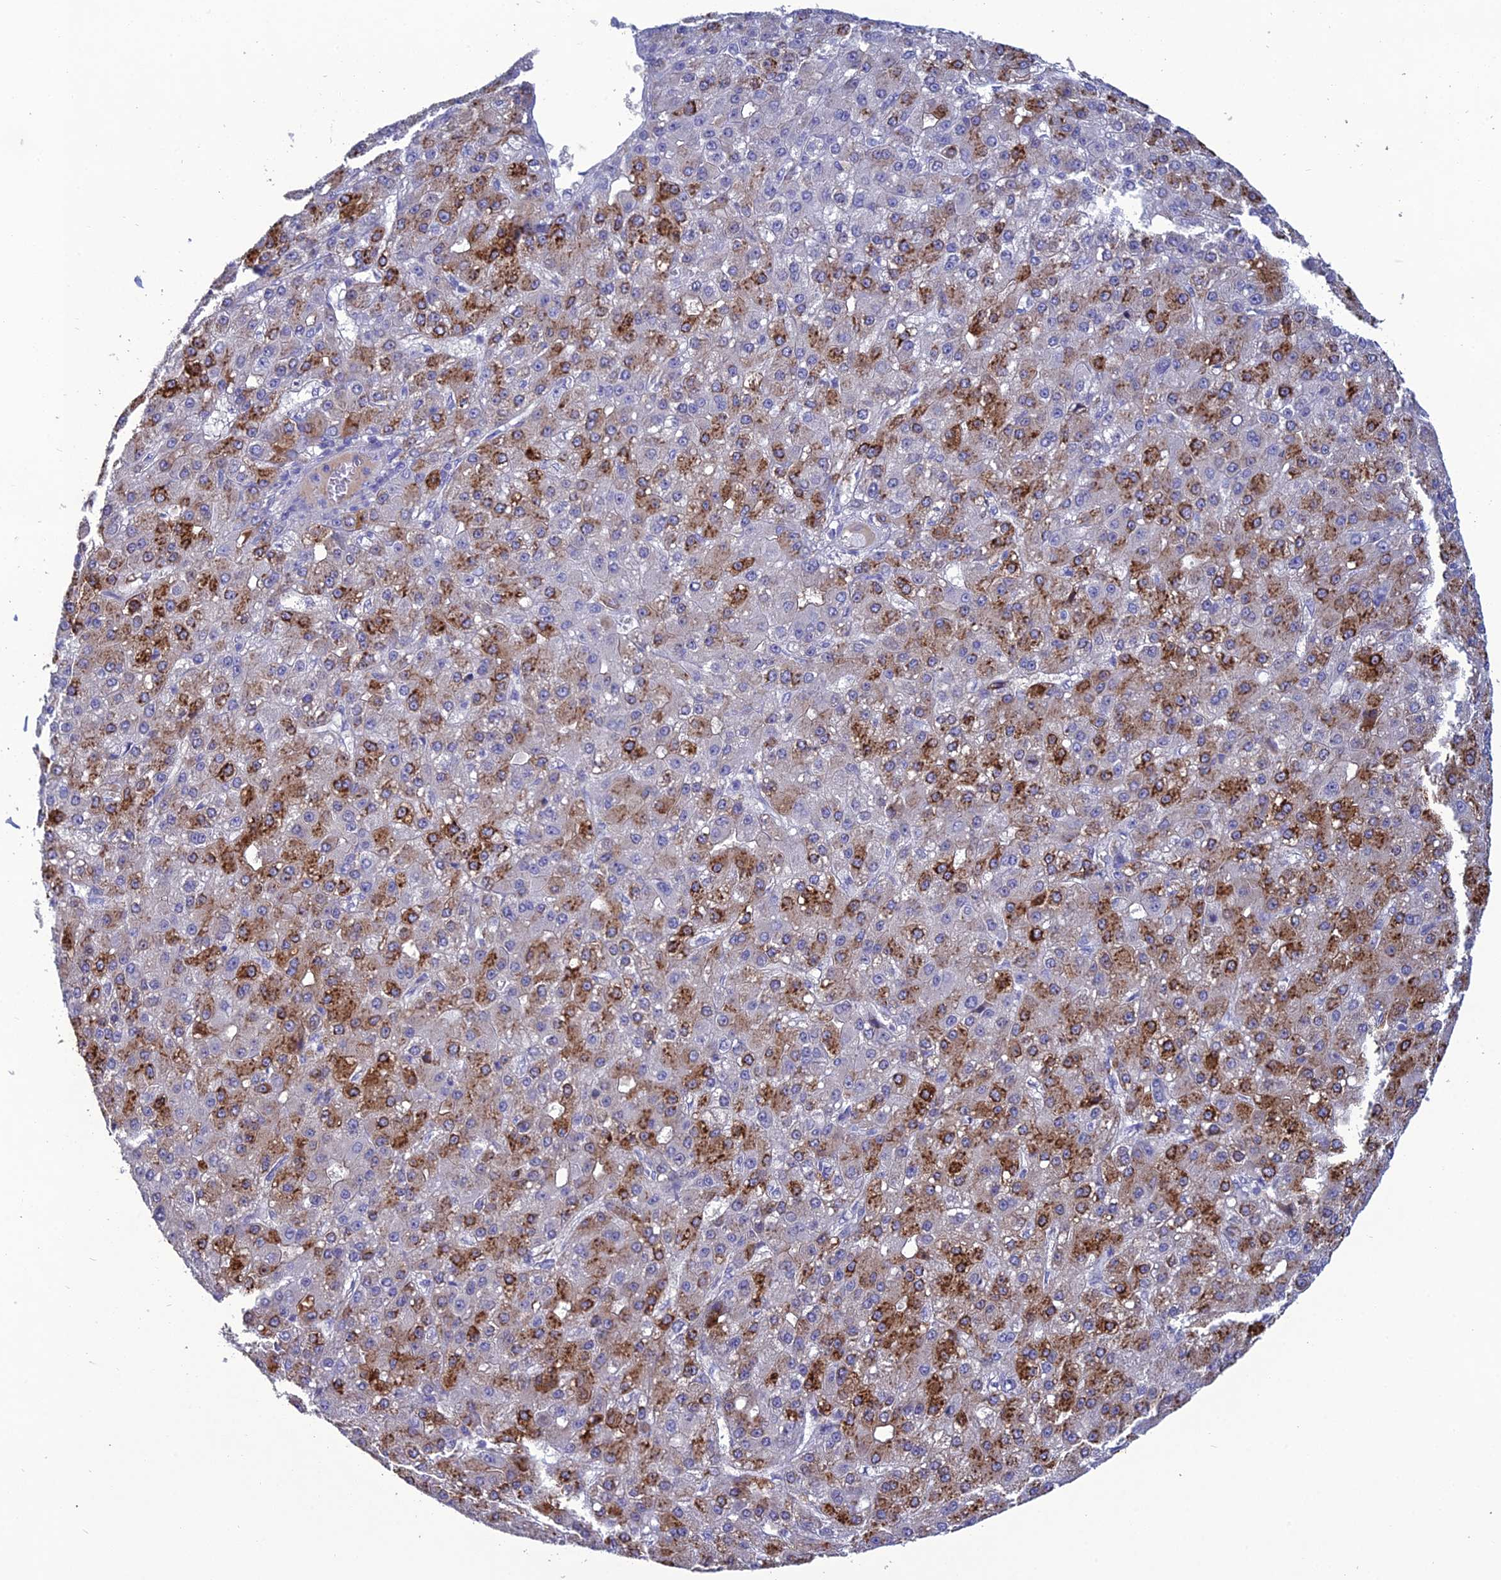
{"staining": {"intensity": "strong", "quantity": "25%-75%", "location": "cytoplasmic/membranous"}, "tissue": "liver cancer", "cell_type": "Tumor cells", "image_type": "cancer", "snomed": [{"axis": "morphology", "description": "Carcinoma, Hepatocellular, NOS"}, {"axis": "topography", "description": "Liver"}], "caption": "Hepatocellular carcinoma (liver) stained for a protein exhibits strong cytoplasmic/membranous positivity in tumor cells. (Brightfield microscopy of DAB IHC at high magnification).", "gene": "OR56B1", "patient": {"sex": "male", "age": 67}}